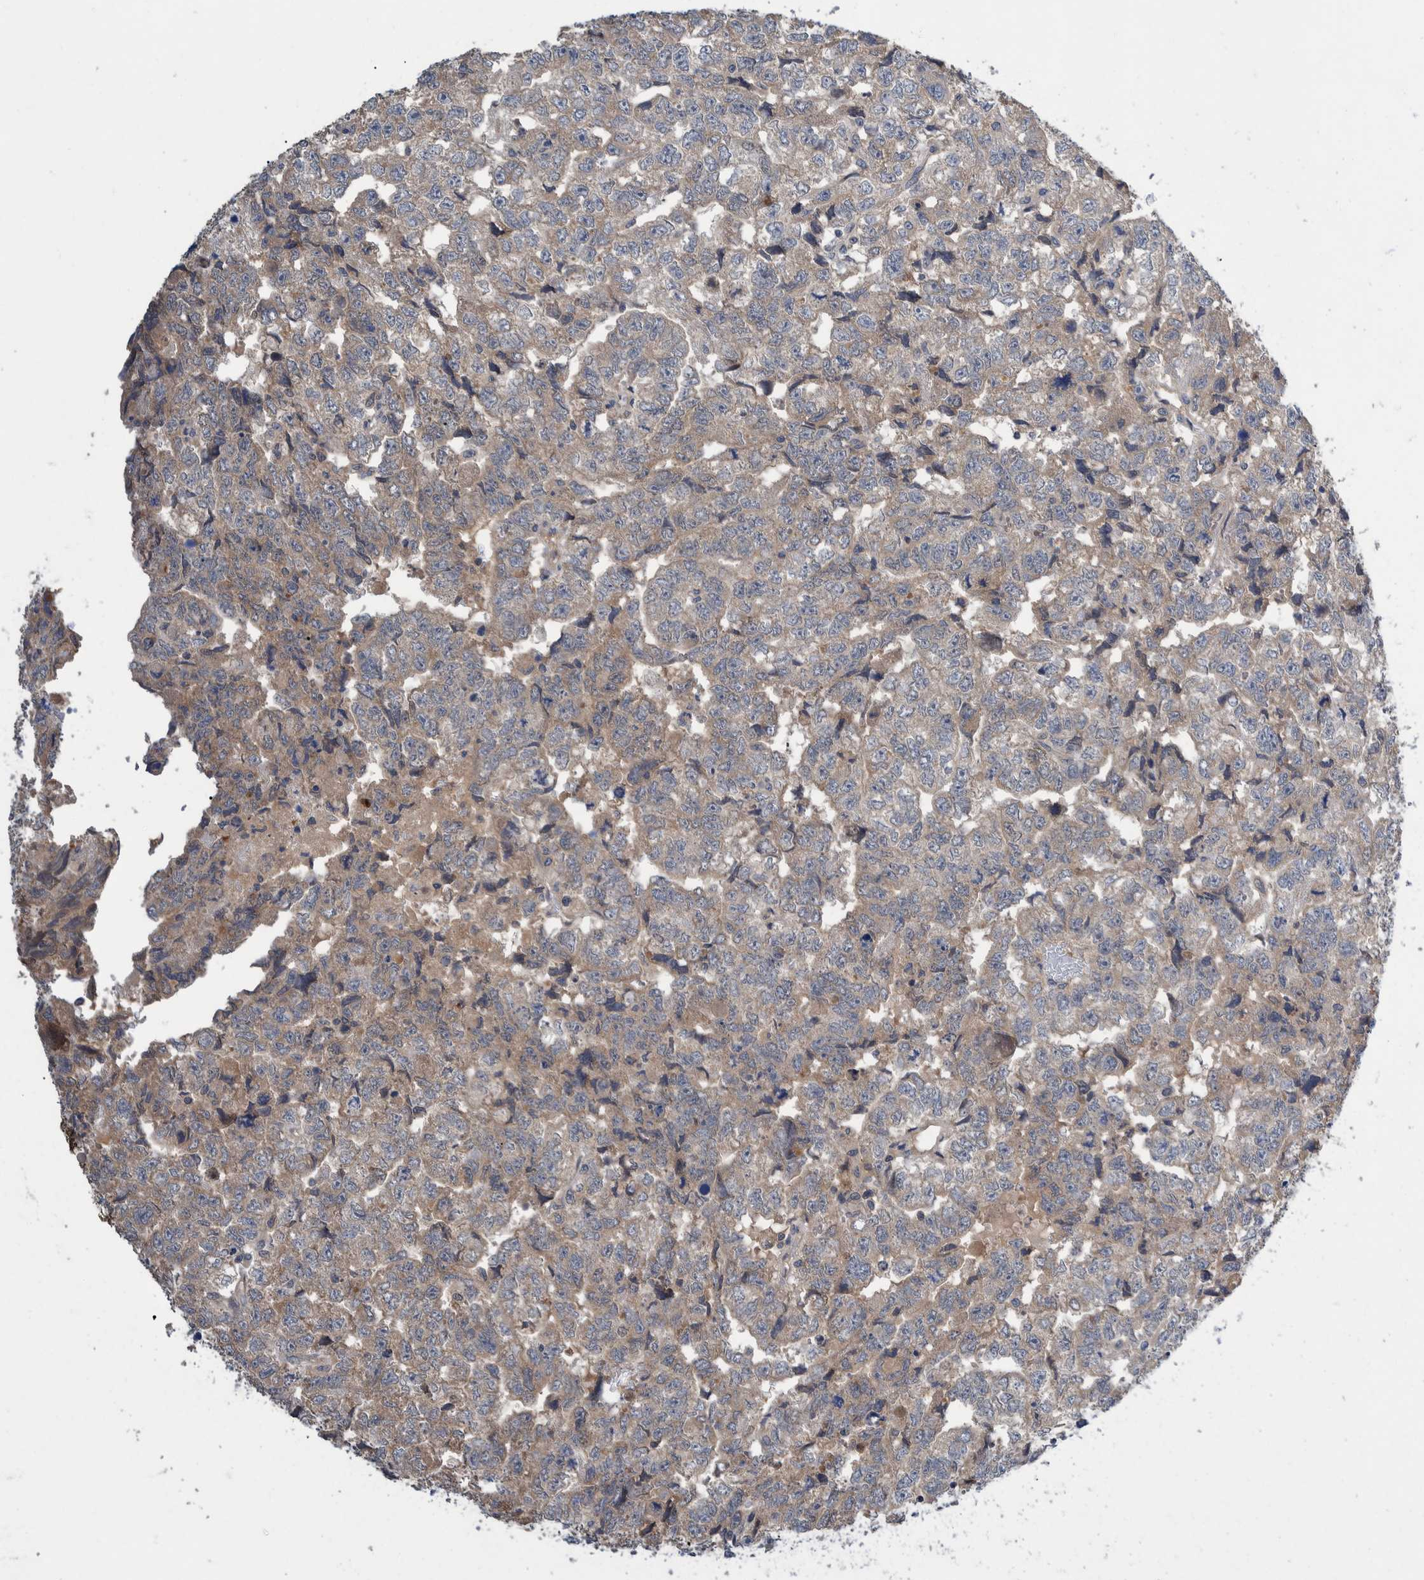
{"staining": {"intensity": "weak", "quantity": "25%-75%", "location": "cytoplasmic/membranous"}, "tissue": "testis cancer", "cell_type": "Tumor cells", "image_type": "cancer", "snomed": [{"axis": "morphology", "description": "Carcinoma, Embryonal, NOS"}, {"axis": "topography", "description": "Testis"}], "caption": "Testis cancer stained with a brown dye exhibits weak cytoplasmic/membranous positive staining in about 25%-75% of tumor cells.", "gene": "PLPBP", "patient": {"sex": "male", "age": 36}}